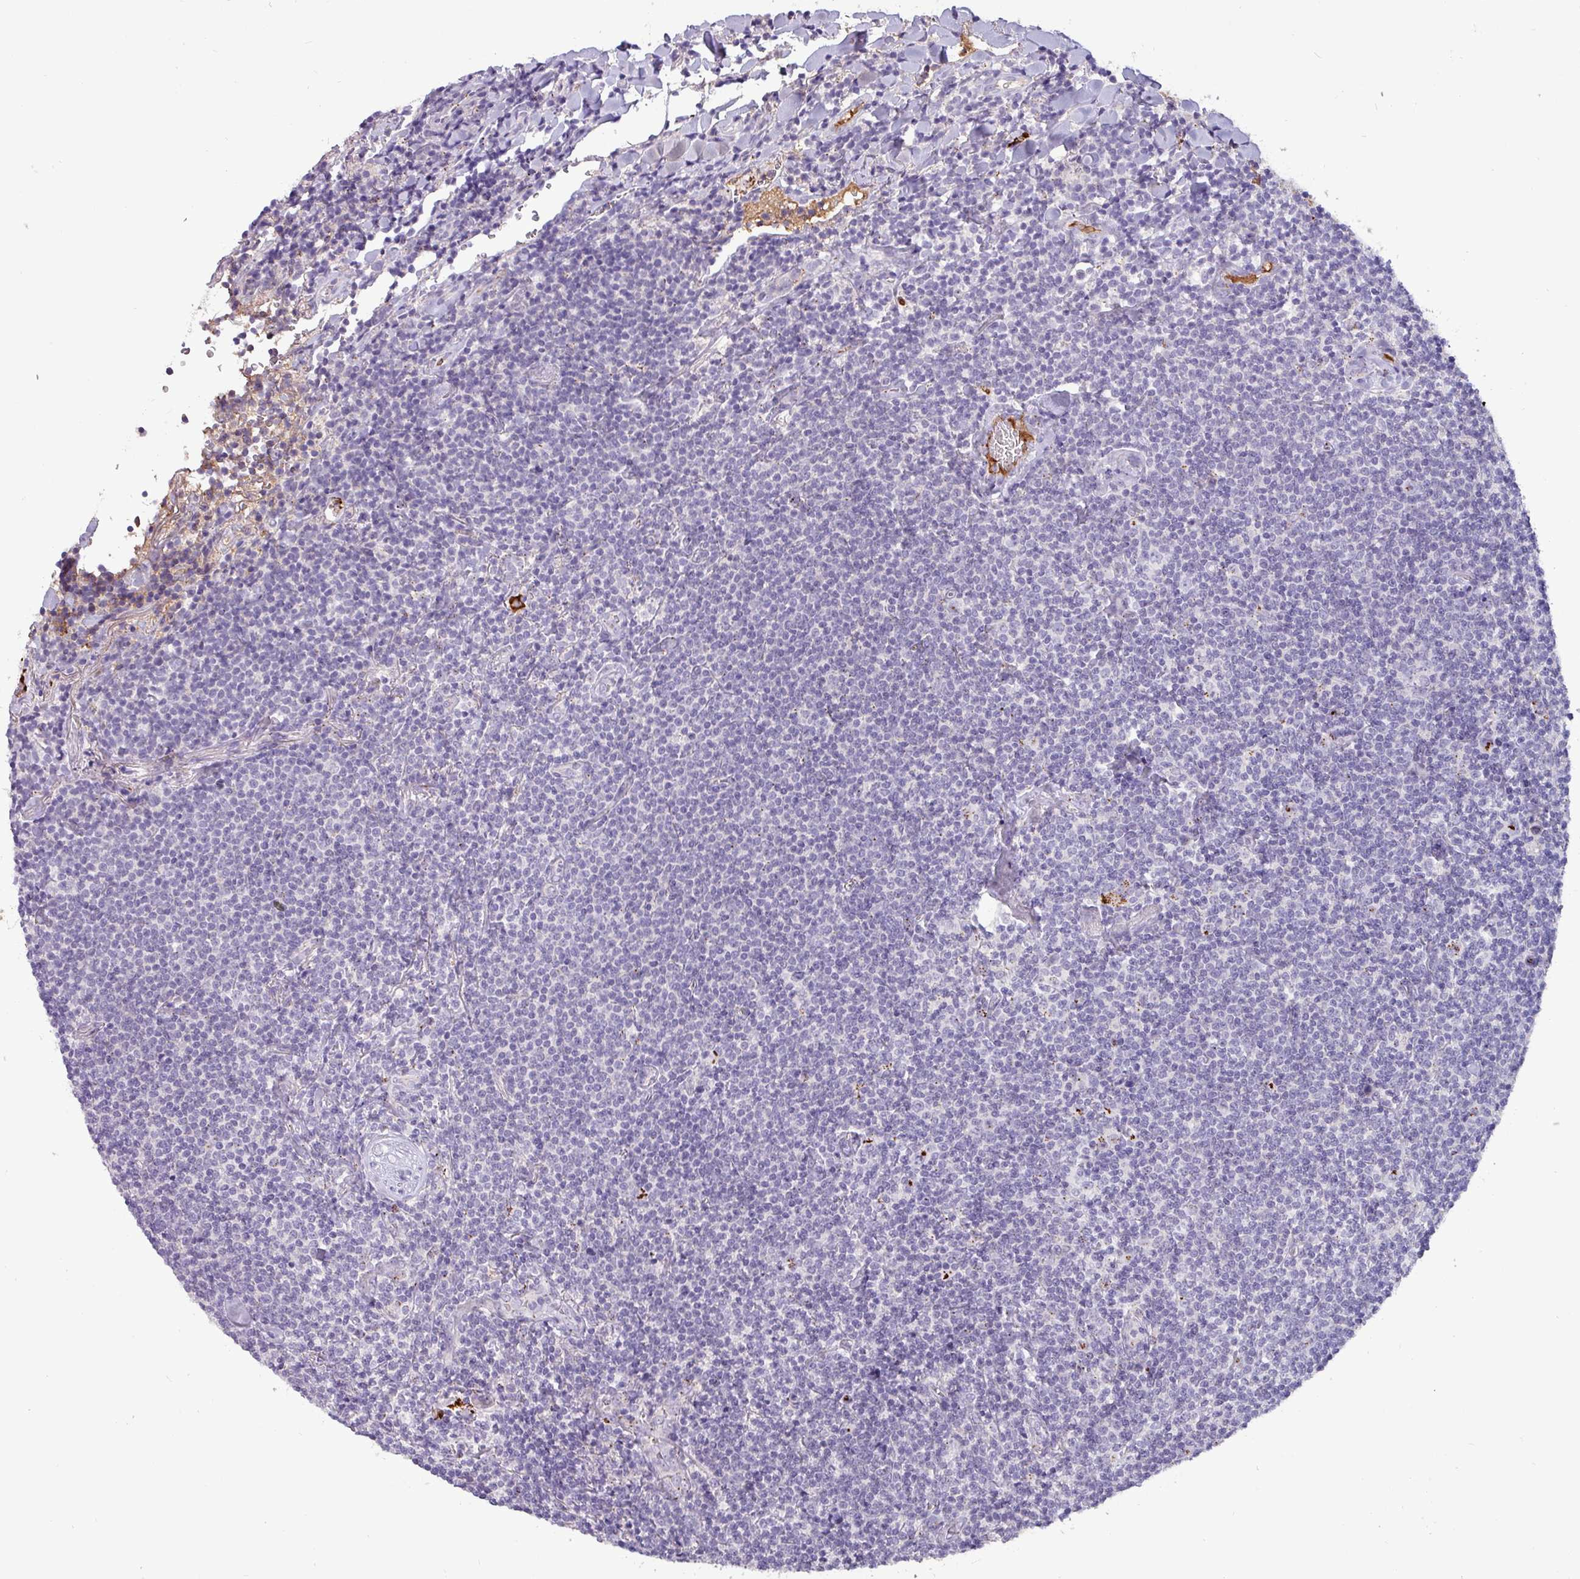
{"staining": {"intensity": "negative", "quantity": "none", "location": "none"}, "tissue": "lymphoma", "cell_type": "Tumor cells", "image_type": "cancer", "snomed": [{"axis": "morphology", "description": "Malignant lymphoma, non-Hodgkin's type, Low grade"}, {"axis": "topography", "description": "Lung"}], "caption": "The photomicrograph demonstrates no significant staining in tumor cells of low-grade malignant lymphoma, non-Hodgkin's type.", "gene": "PLIN2", "patient": {"sex": "female", "age": 71}}